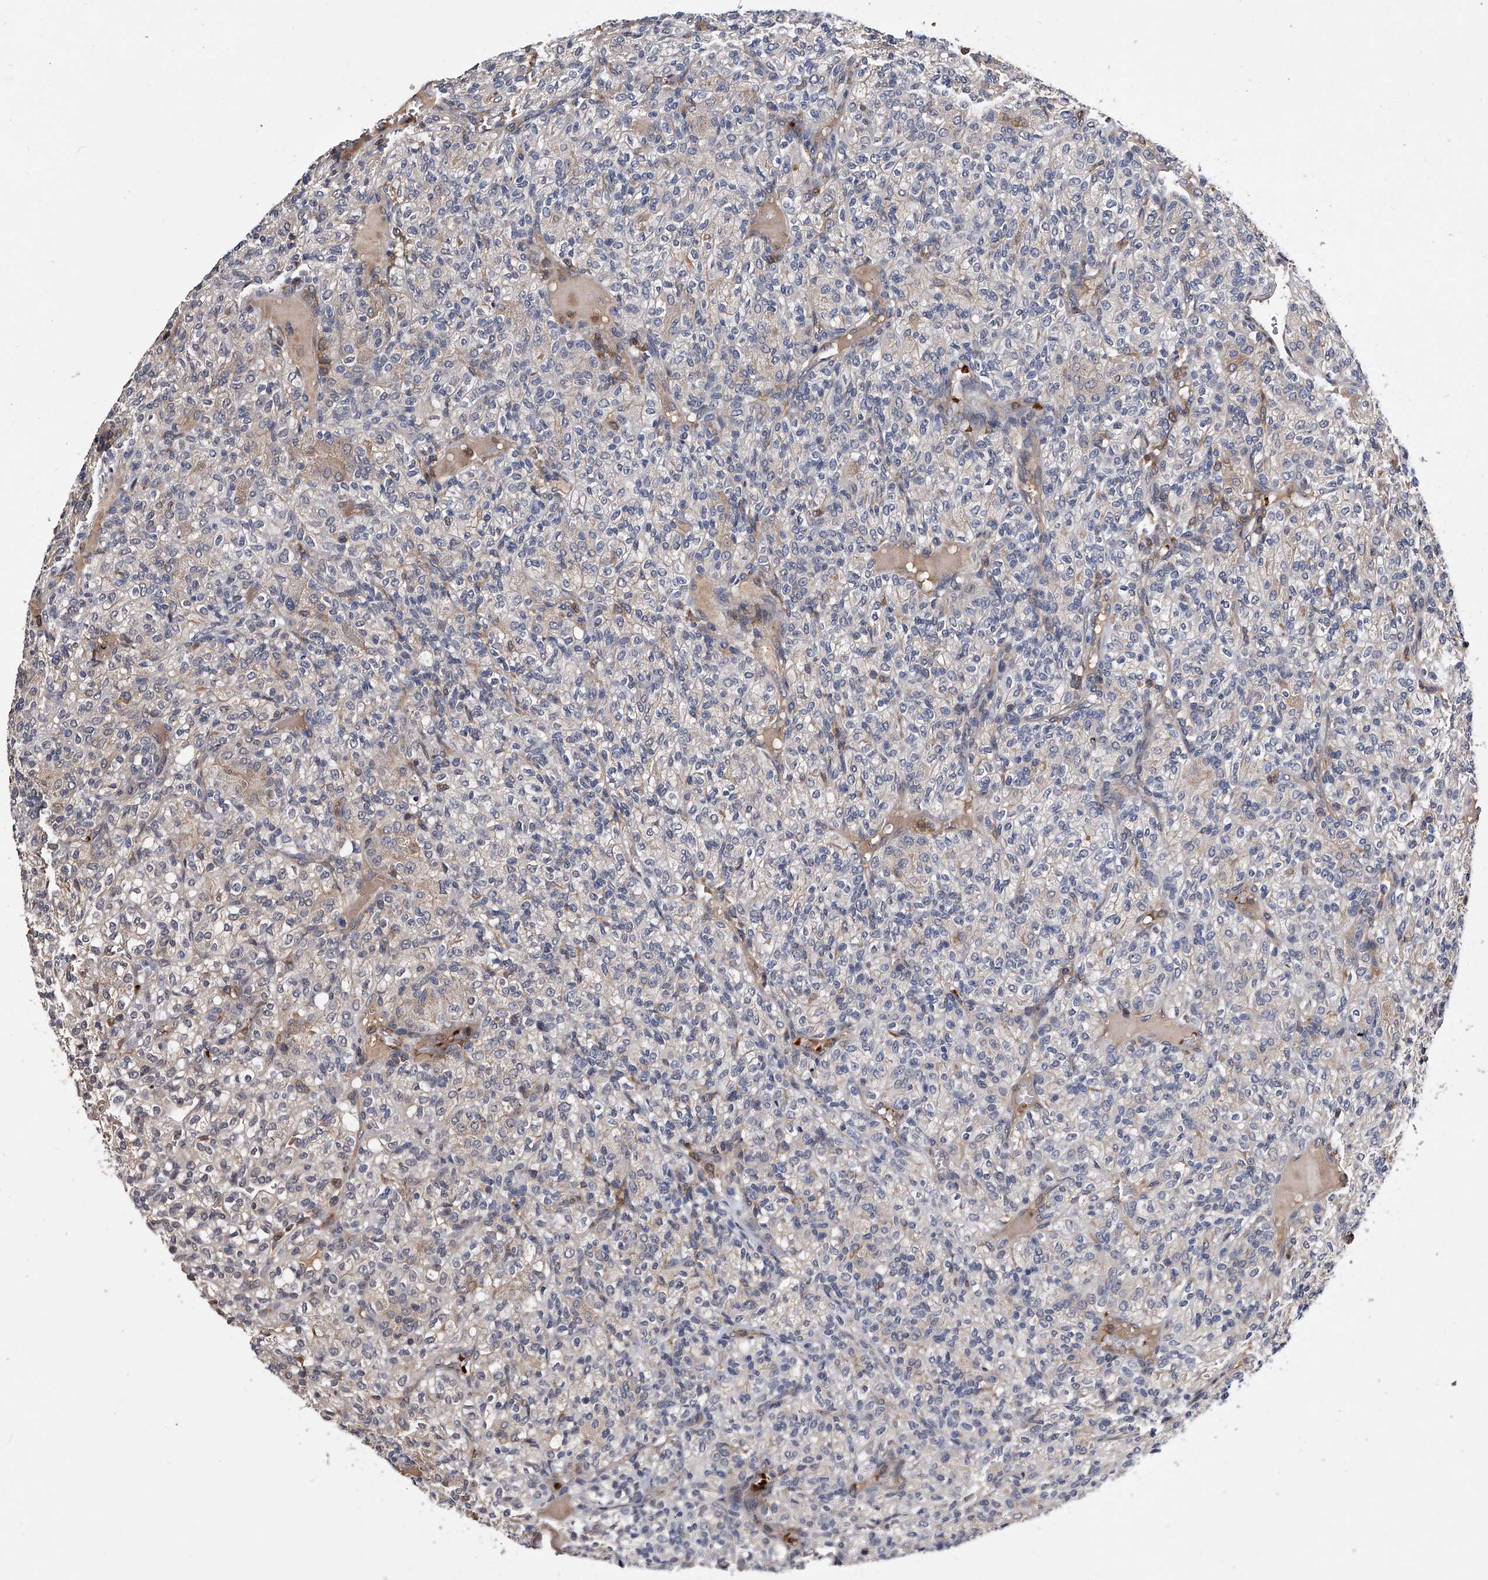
{"staining": {"intensity": "negative", "quantity": "none", "location": "none"}, "tissue": "renal cancer", "cell_type": "Tumor cells", "image_type": "cancer", "snomed": [{"axis": "morphology", "description": "Adenocarcinoma, NOS"}, {"axis": "topography", "description": "Kidney"}], "caption": "This is a histopathology image of IHC staining of adenocarcinoma (renal), which shows no positivity in tumor cells.", "gene": "ZNF30", "patient": {"sex": "male", "age": 77}}